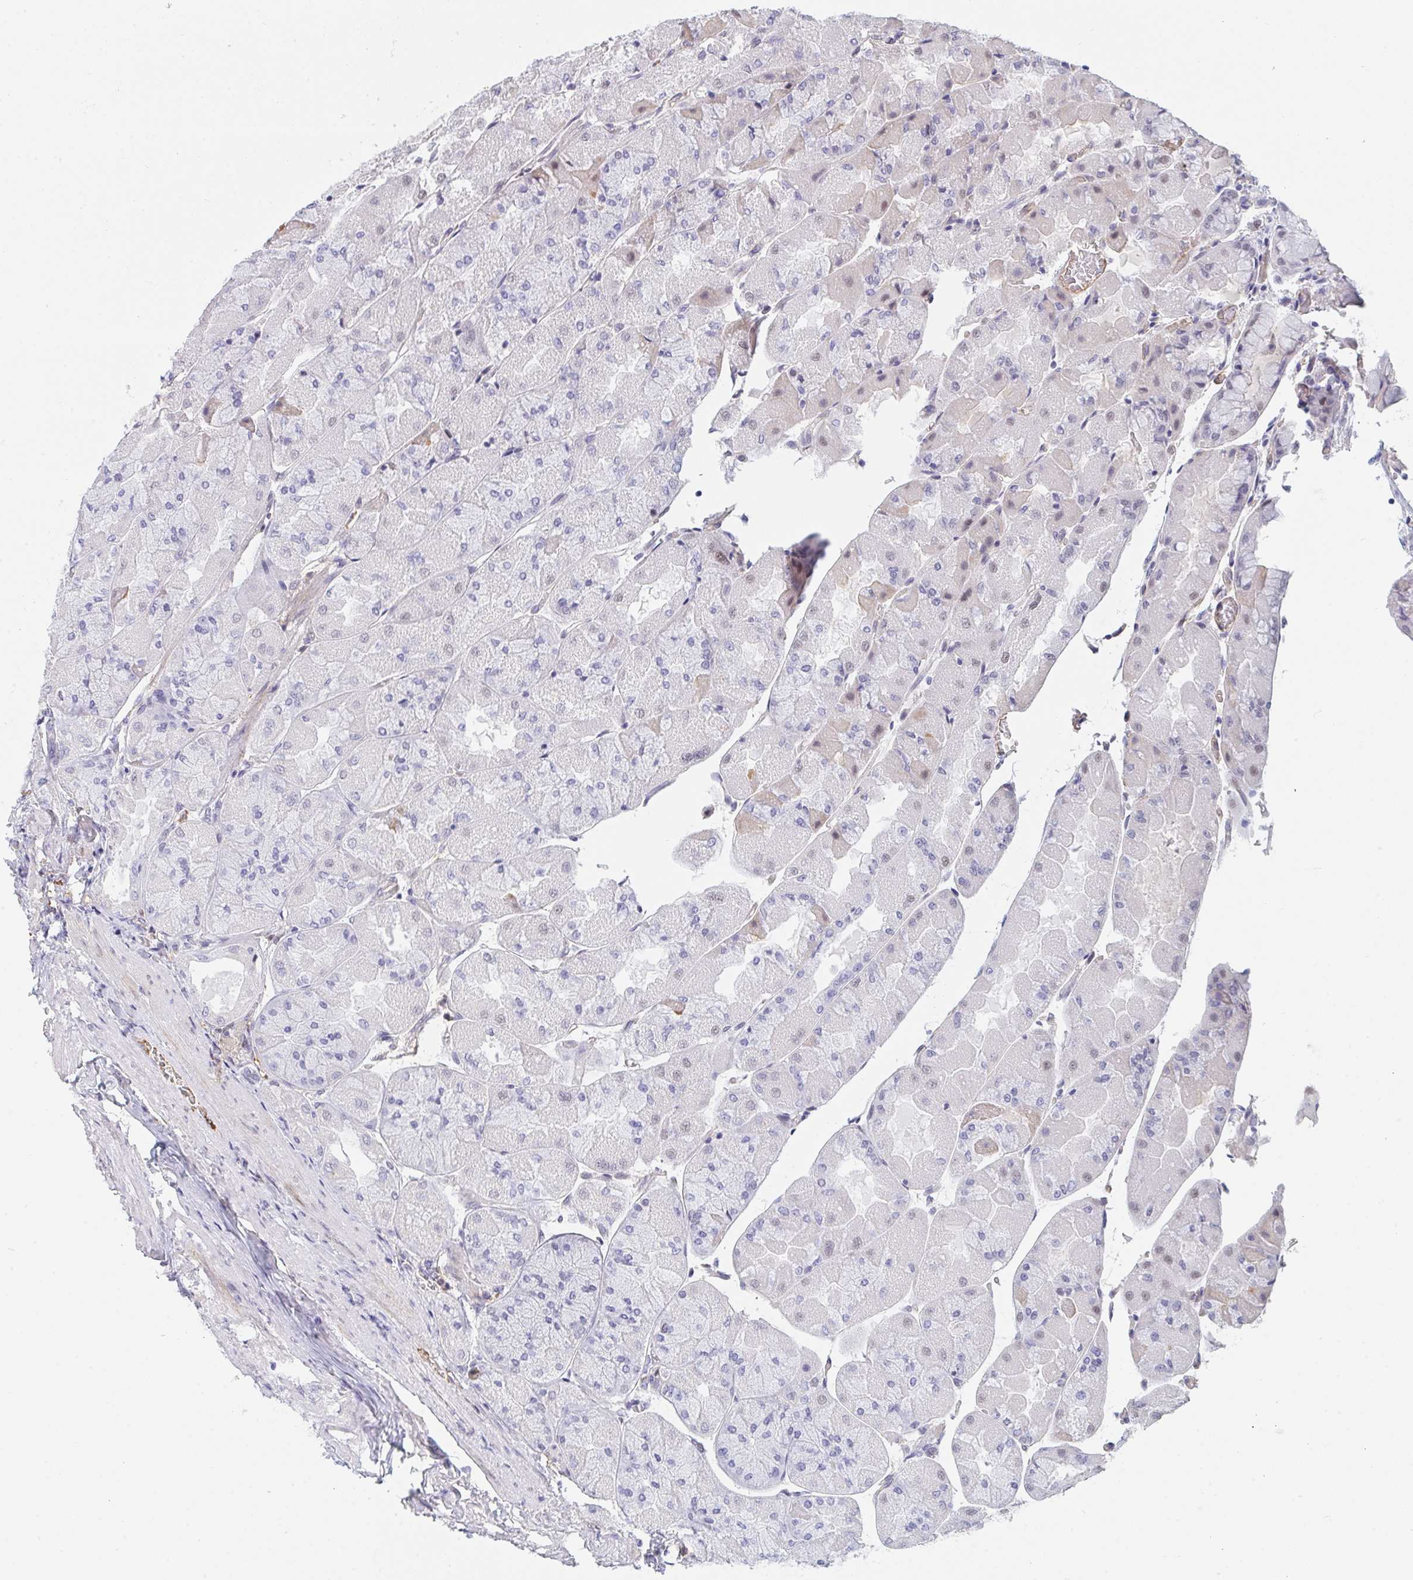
{"staining": {"intensity": "negative", "quantity": "none", "location": "none"}, "tissue": "stomach", "cell_type": "Glandular cells", "image_type": "normal", "snomed": [{"axis": "morphology", "description": "Normal tissue, NOS"}, {"axis": "topography", "description": "Stomach"}], "caption": "IHC histopathology image of normal stomach: stomach stained with DAB (3,3'-diaminobenzidine) demonstrates no significant protein staining in glandular cells.", "gene": "DSCAML1", "patient": {"sex": "female", "age": 61}}